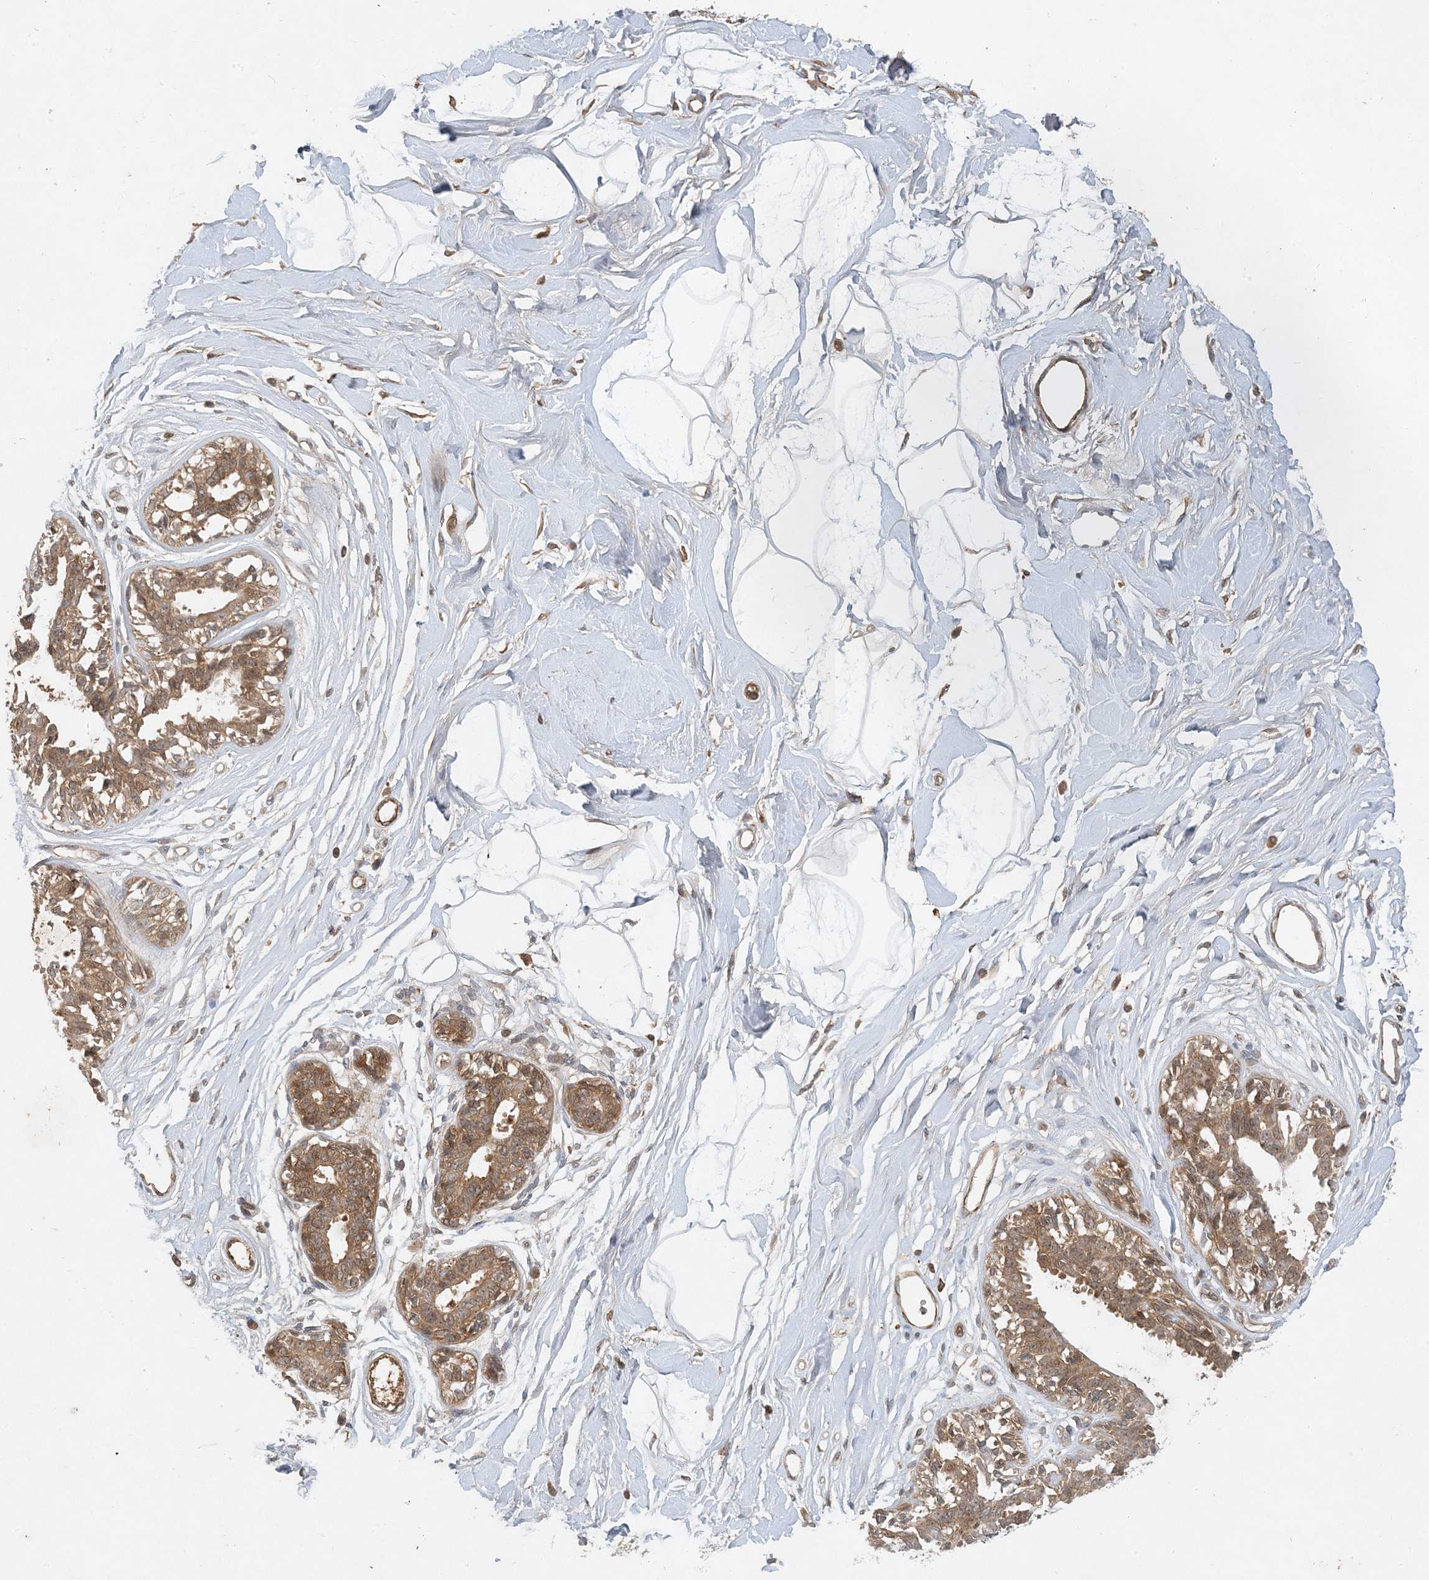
{"staining": {"intensity": "negative", "quantity": "none", "location": "none"}, "tissue": "breast", "cell_type": "Adipocytes", "image_type": "normal", "snomed": [{"axis": "morphology", "description": "Normal tissue, NOS"}, {"axis": "topography", "description": "Breast"}], "caption": "This is an immunohistochemistry (IHC) micrograph of unremarkable breast. There is no expression in adipocytes.", "gene": "ZCCHC4", "patient": {"sex": "female", "age": 45}}